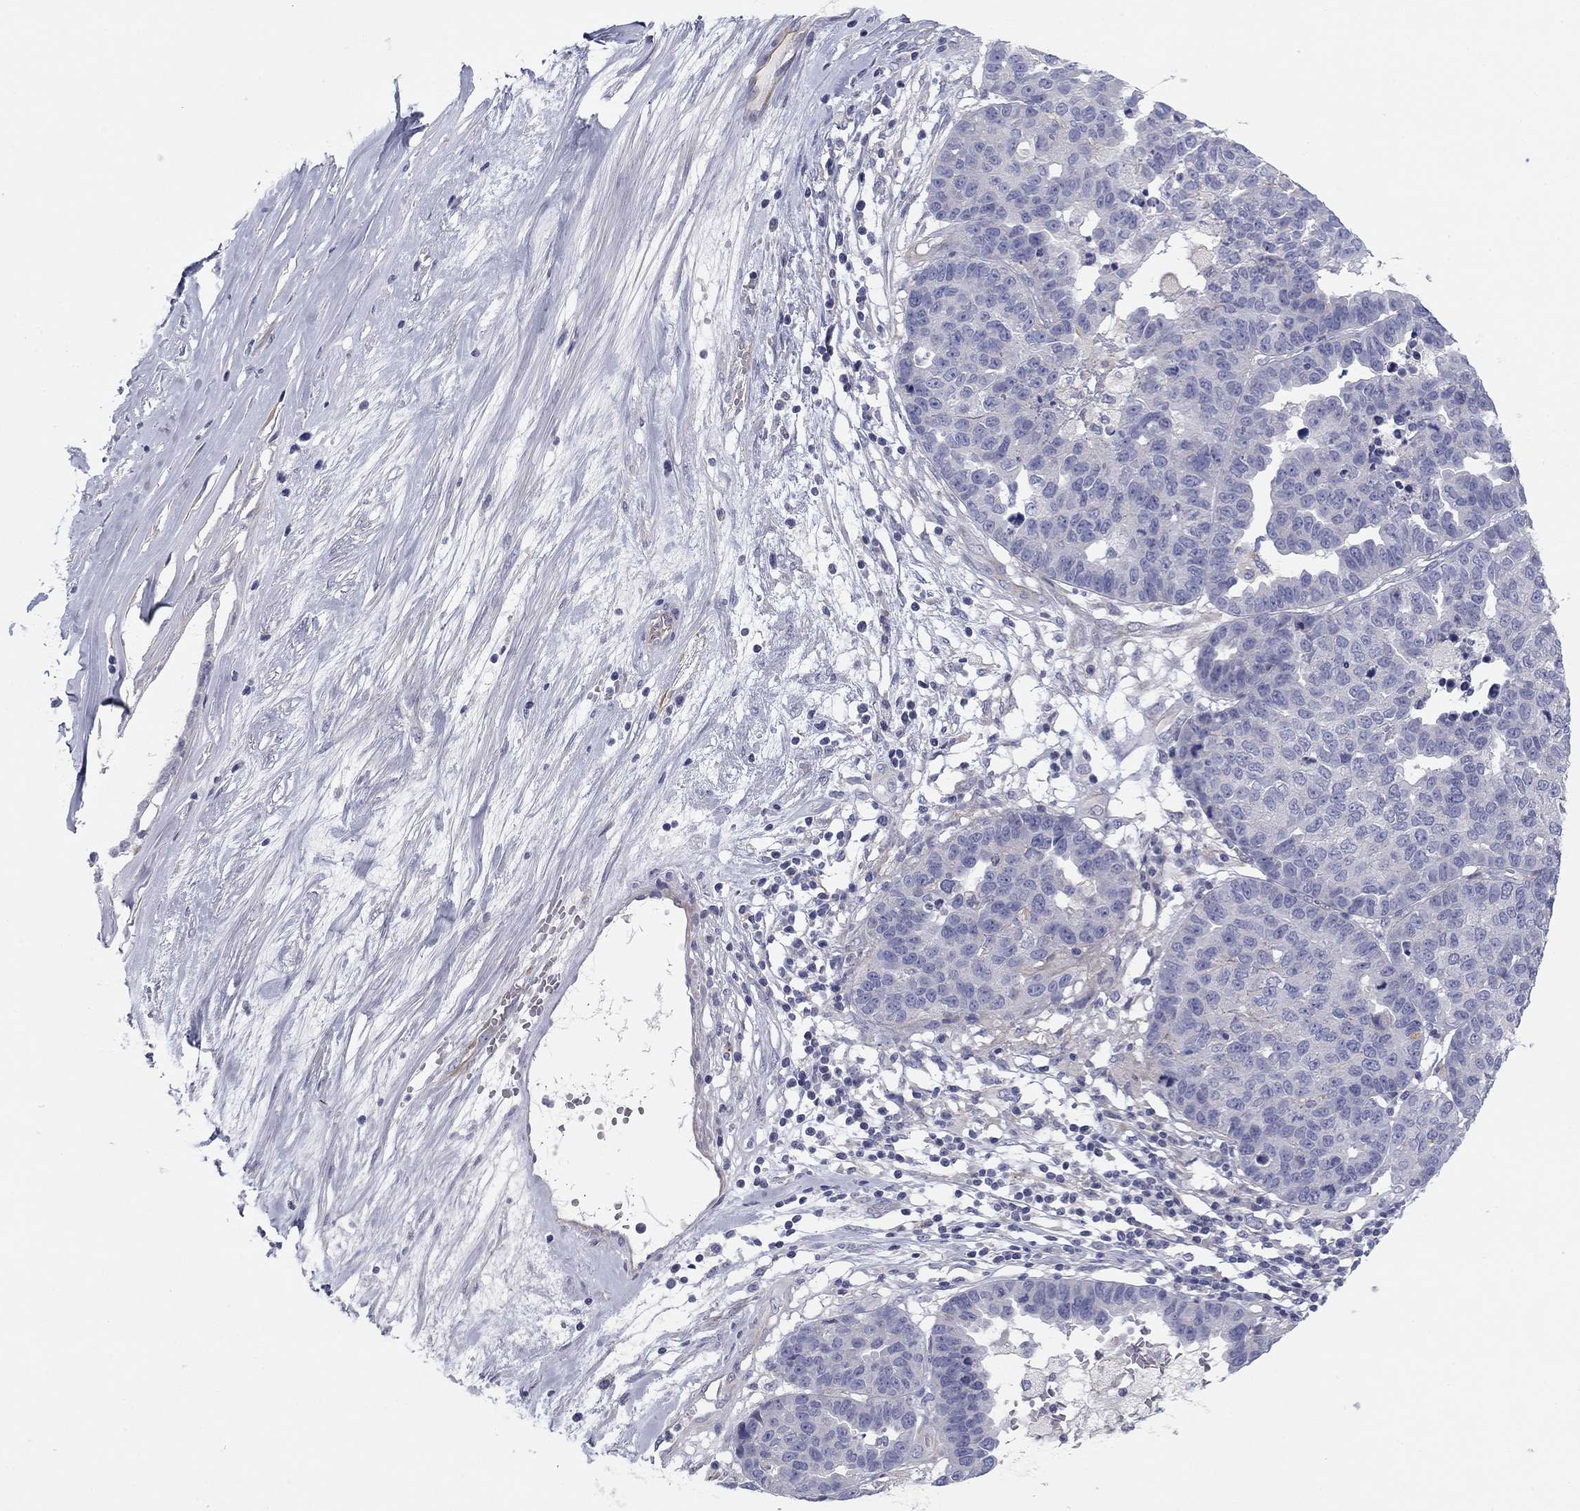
{"staining": {"intensity": "weak", "quantity": "<25%", "location": "cytoplasmic/membranous"}, "tissue": "ovarian cancer", "cell_type": "Tumor cells", "image_type": "cancer", "snomed": [{"axis": "morphology", "description": "Cystadenocarcinoma, serous, NOS"}, {"axis": "topography", "description": "Ovary"}], "caption": "Histopathology image shows no protein staining in tumor cells of ovarian cancer tissue.", "gene": "SEPTIN3", "patient": {"sex": "female", "age": 87}}